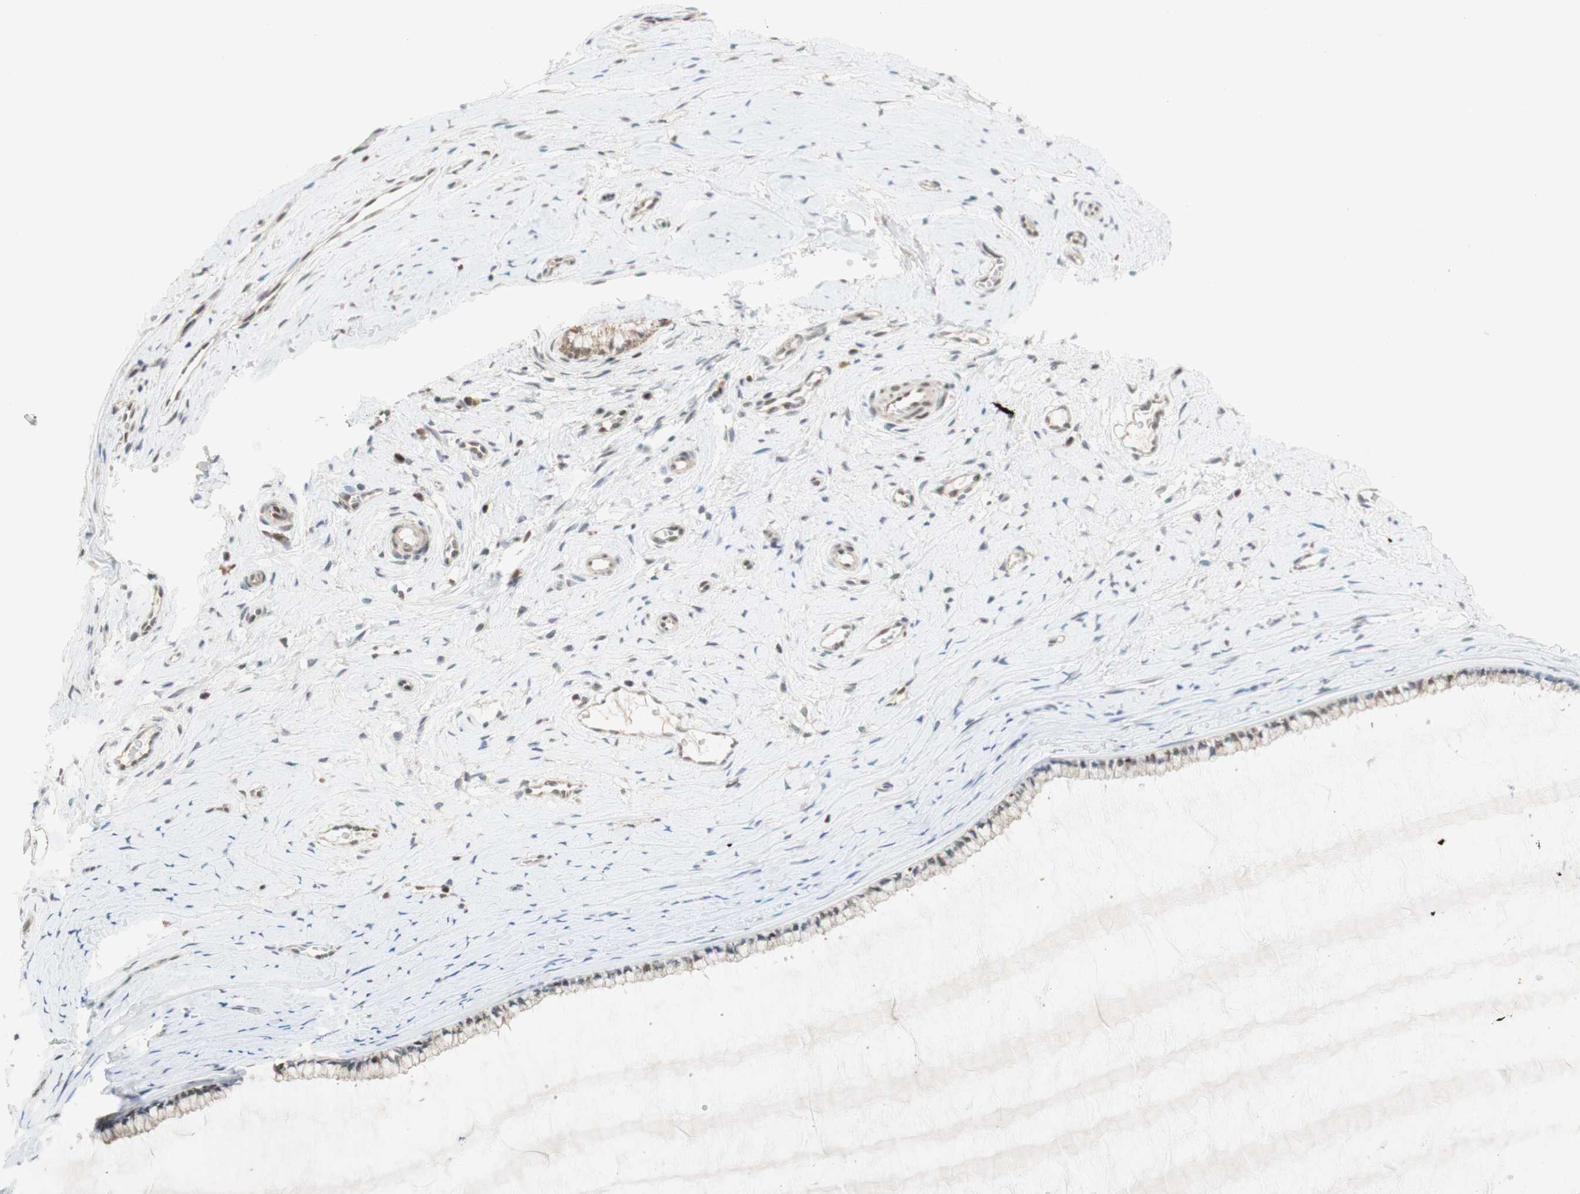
{"staining": {"intensity": "weak", "quantity": "25%-75%", "location": "cytoplasmic/membranous"}, "tissue": "cervix", "cell_type": "Glandular cells", "image_type": "normal", "snomed": [{"axis": "morphology", "description": "Normal tissue, NOS"}, {"axis": "topography", "description": "Cervix"}], "caption": "DAB immunohistochemical staining of benign human cervix demonstrates weak cytoplasmic/membranous protein staining in about 25%-75% of glandular cells.", "gene": "DNMT3A", "patient": {"sex": "female", "age": 39}}